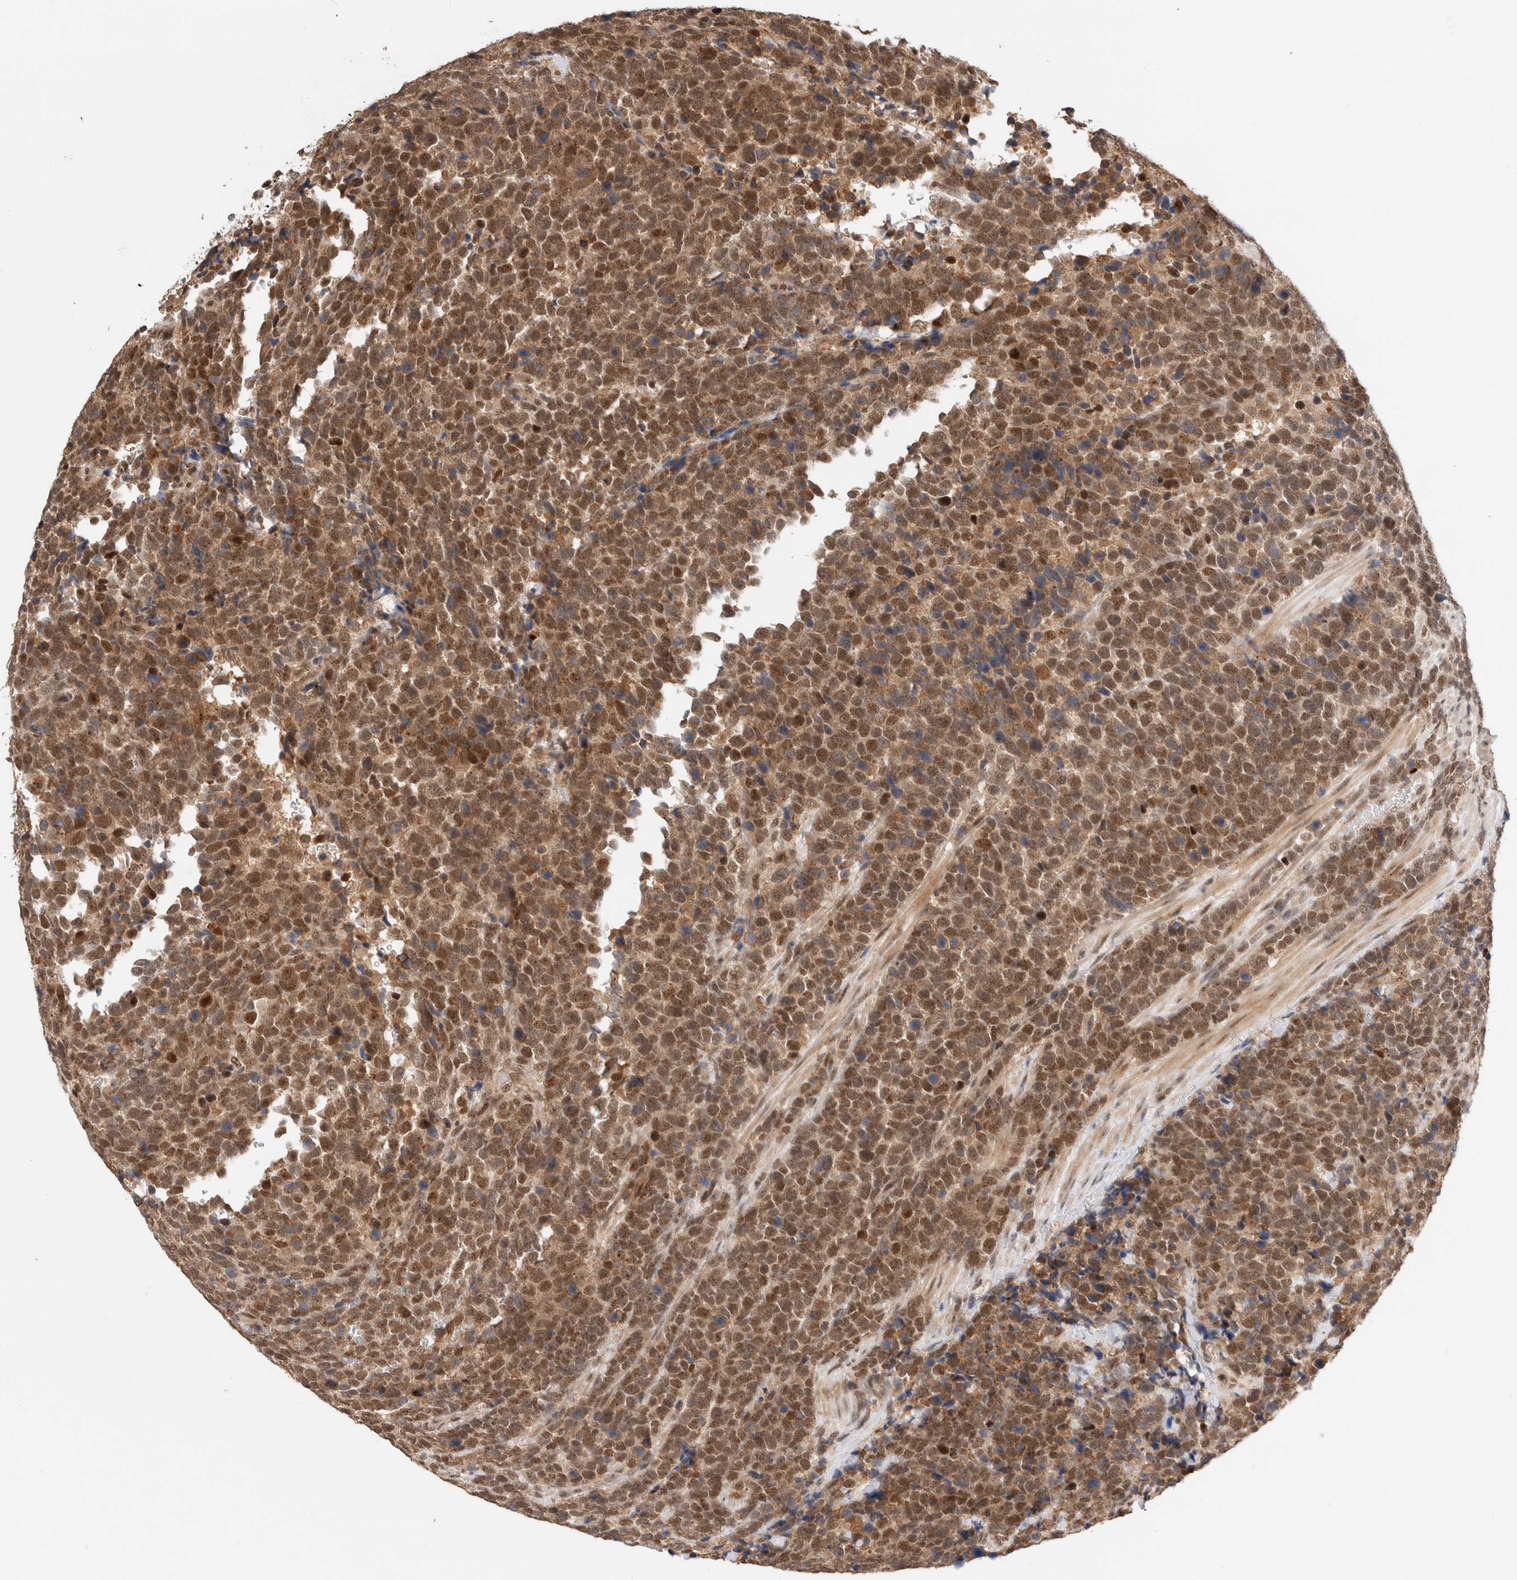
{"staining": {"intensity": "moderate", "quantity": ">75%", "location": "cytoplasmic/membranous,nuclear"}, "tissue": "urothelial cancer", "cell_type": "Tumor cells", "image_type": "cancer", "snomed": [{"axis": "morphology", "description": "Urothelial carcinoma, High grade"}, {"axis": "topography", "description": "Urinary bladder"}], "caption": "Brown immunohistochemical staining in urothelial carcinoma (high-grade) reveals moderate cytoplasmic/membranous and nuclear positivity in approximately >75% of tumor cells. Immunohistochemistry (ihc) stains the protein of interest in brown and the nuclei are stained blue.", "gene": "MPHOSPH6", "patient": {"sex": "female", "age": 82}}